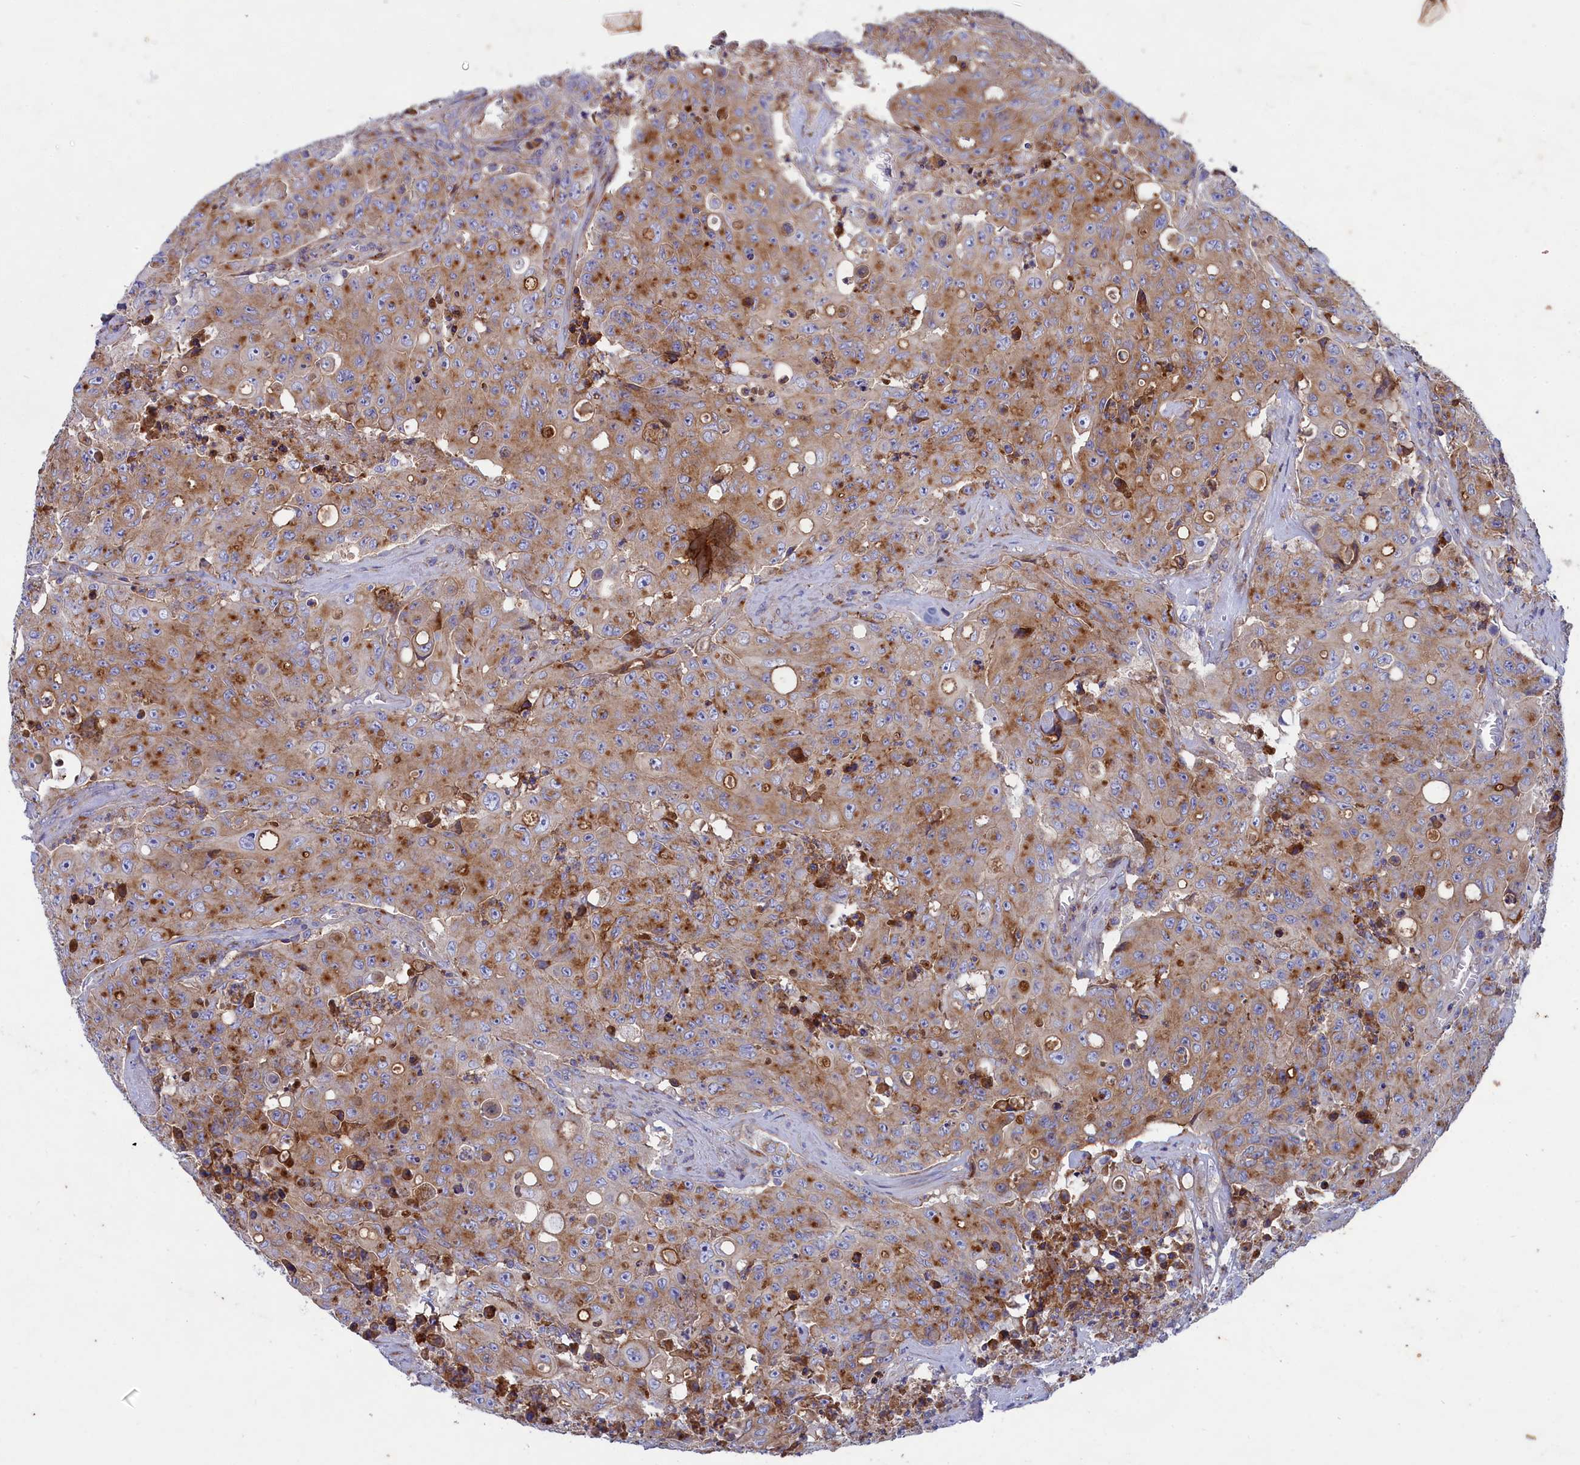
{"staining": {"intensity": "moderate", "quantity": ">75%", "location": "cytoplasmic/membranous"}, "tissue": "colorectal cancer", "cell_type": "Tumor cells", "image_type": "cancer", "snomed": [{"axis": "morphology", "description": "Adenocarcinoma, NOS"}, {"axis": "topography", "description": "Colon"}], "caption": "Tumor cells show moderate cytoplasmic/membranous staining in about >75% of cells in colorectal cancer.", "gene": "SCAMP4", "patient": {"sex": "male", "age": 51}}